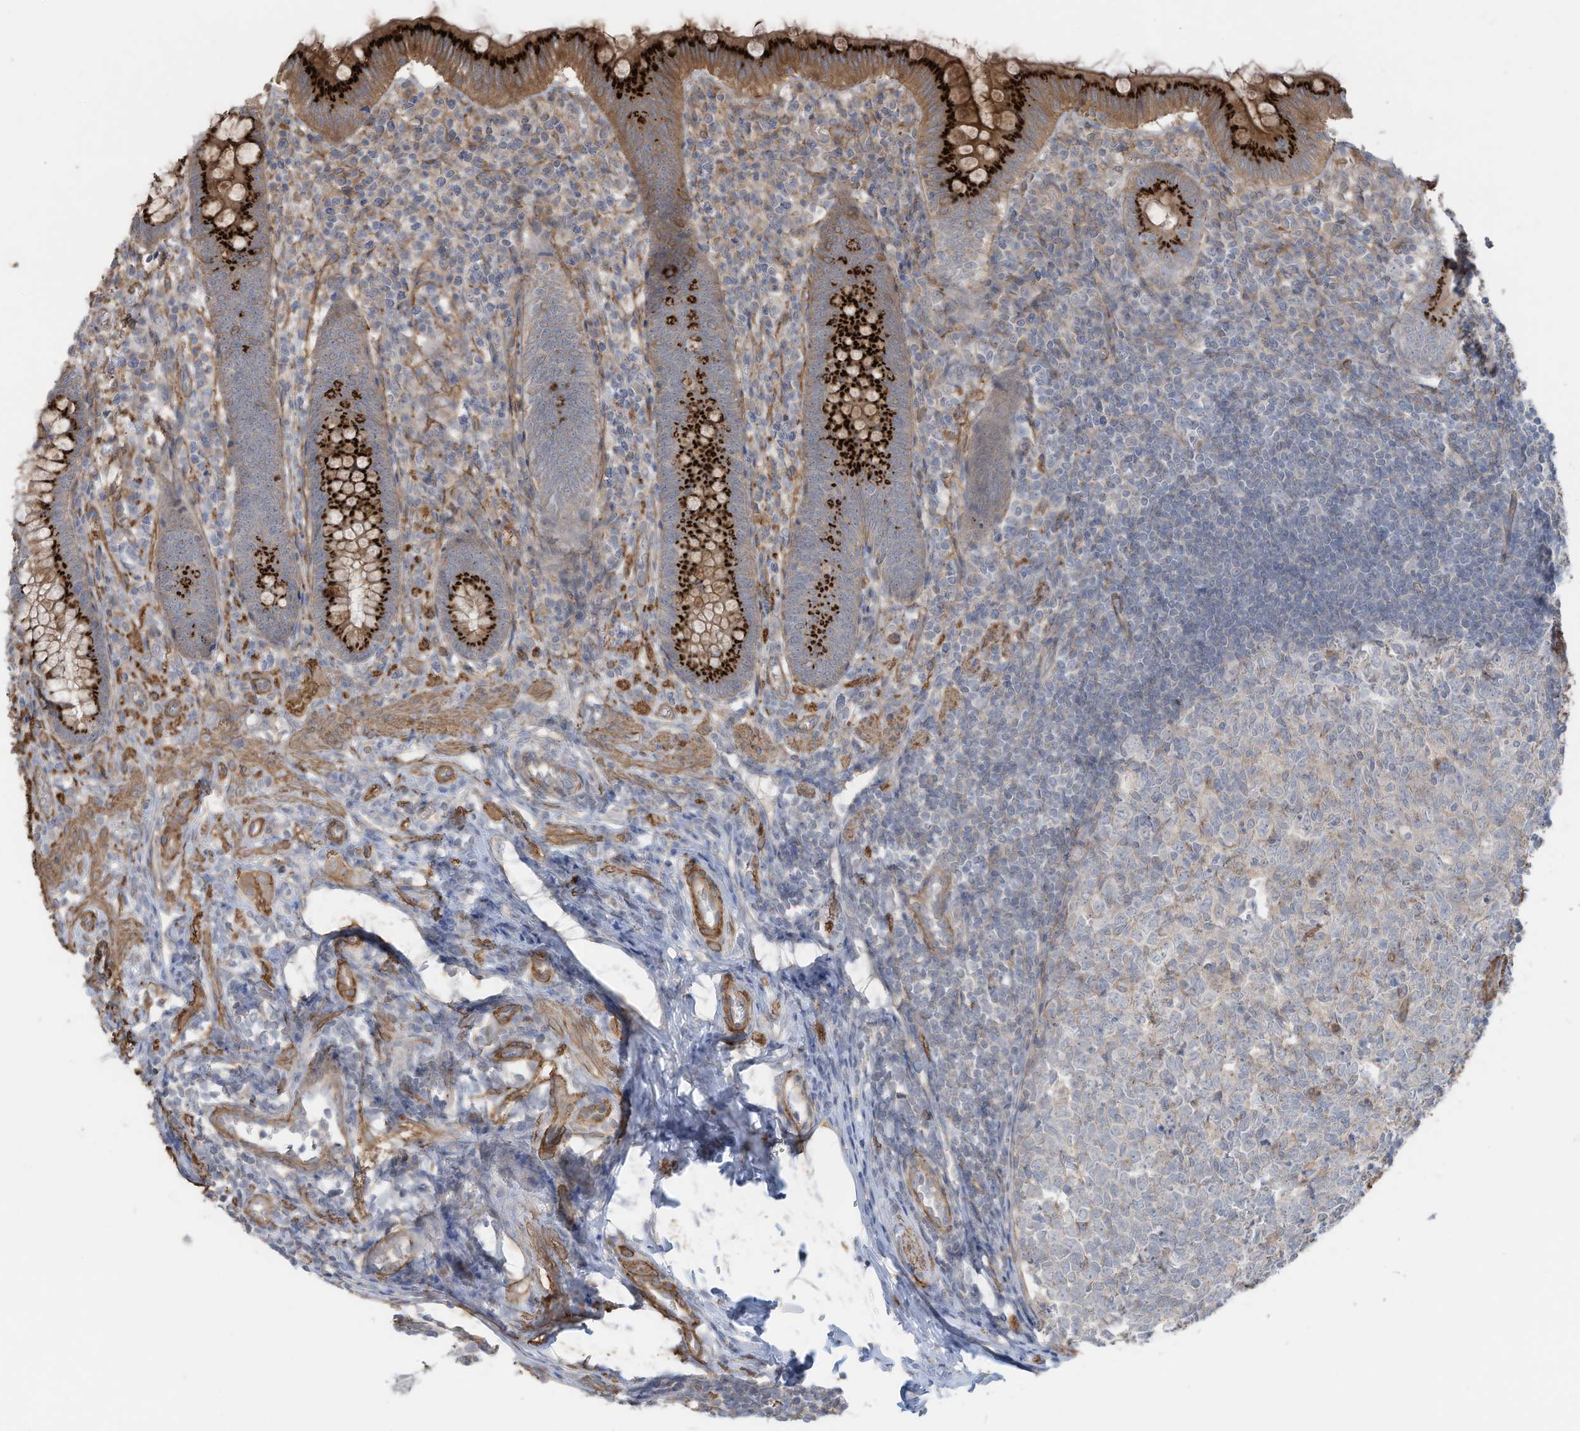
{"staining": {"intensity": "strong", "quantity": ">75%", "location": "cytoplasmic/membranous"}, "tissue": "appendix", "cell_type": "Glandular cells", "image_type": "normal", "snomed": [{"axis": "morphology", "description": "Normal tissue, NOS"}, {"axis": "topography", "description": "Appendix"}], "caption": "Immunohistochemical staining of benign human appendix reveals >75% levels of strong cytoplasmic/membranous protein positivity in approximately >75% of glandular cells. (DAB (3,3'-diaminobenzidine) = brown stain, brightfield microscopy at high magnification).", "gene": "SLC17A7", "patient": {"sex": "male", "age": 14}}